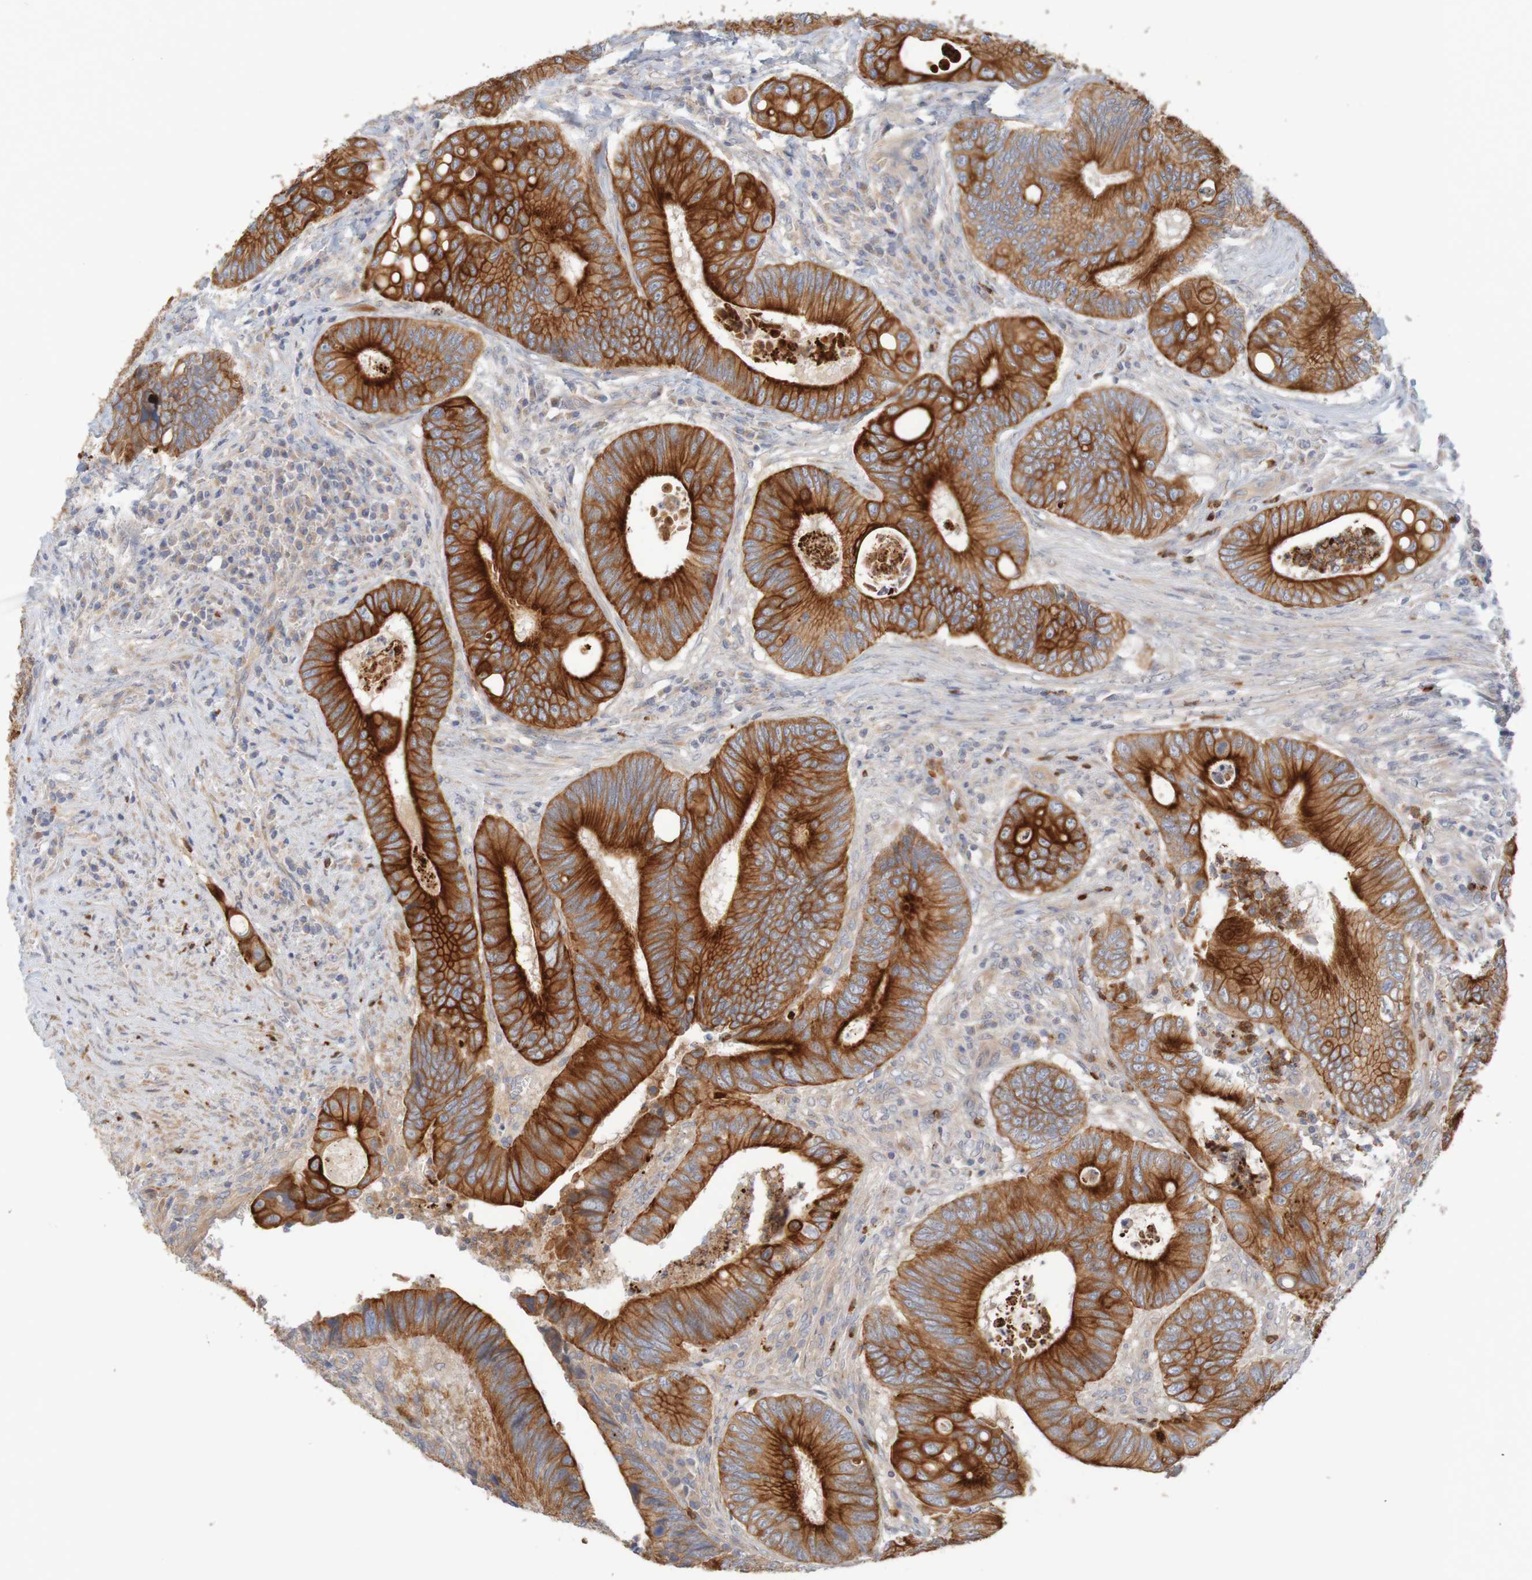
{"staining": {"intensity": "strong", "quantity": ">75%", "location": "cytoplasmic/membranous"}, "tissue": "colorectal cancer", "cell_type": "Tumor cells", "image_type": "cancer", "snomed": [{"axis": "morphology", "description": "Inflammation, NOS"}, {"axis": "morphology", "description": "Adenocarcinoma, NOS"}, {"axis": "topography", "description": "Colon"}], "caption": "Protein expression analysis of adenocarcinoma (colorectal) displays strong cytoplasmic/membranous staining in about >75% of tumor cells.", "gene": "KRT23", "patient": {"sex": "male", "age": 72}}